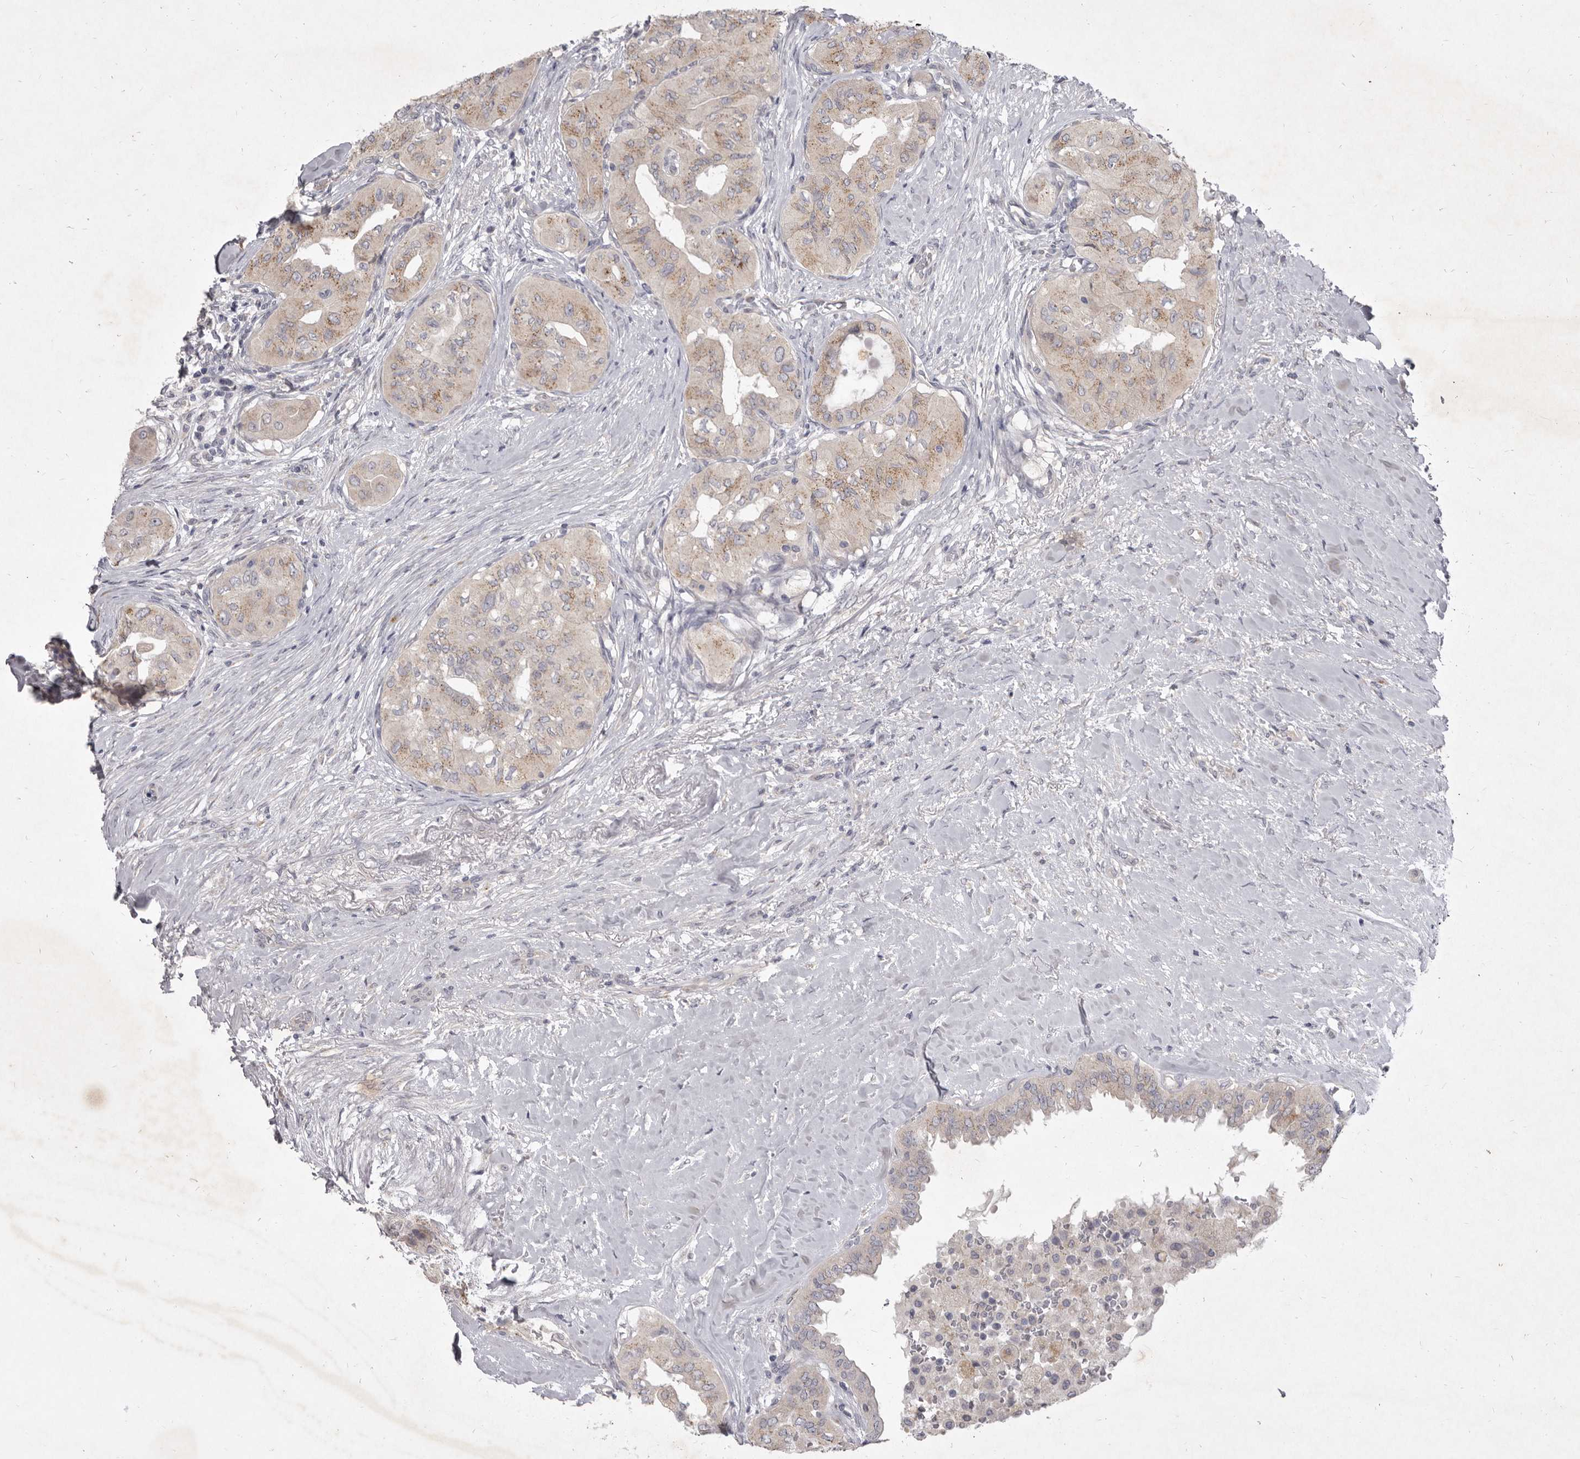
{"staining": {"intensity": "weak", "quantity": "25%-75%", "location": "cytoplasmic/membranous"}, "tissue": "thyroid cancer", "cell_type": "Tumor cells", "image_type": "cancer", "snomed": [{"axis": "morphology", "description": "Papillary adenocarcinoma, NOS"}, {"axis": "topography", "description": "Thyroid gland"}], "caption": "Thyroid papillary adenocarcinoma stained for a protein (brown) demonstrates weak cytoplasmic/membranous positive expression in about 25%-75% of tumor cells.", "gene": "P2RX6", "patient": {"sex": "female", "age": 59}}